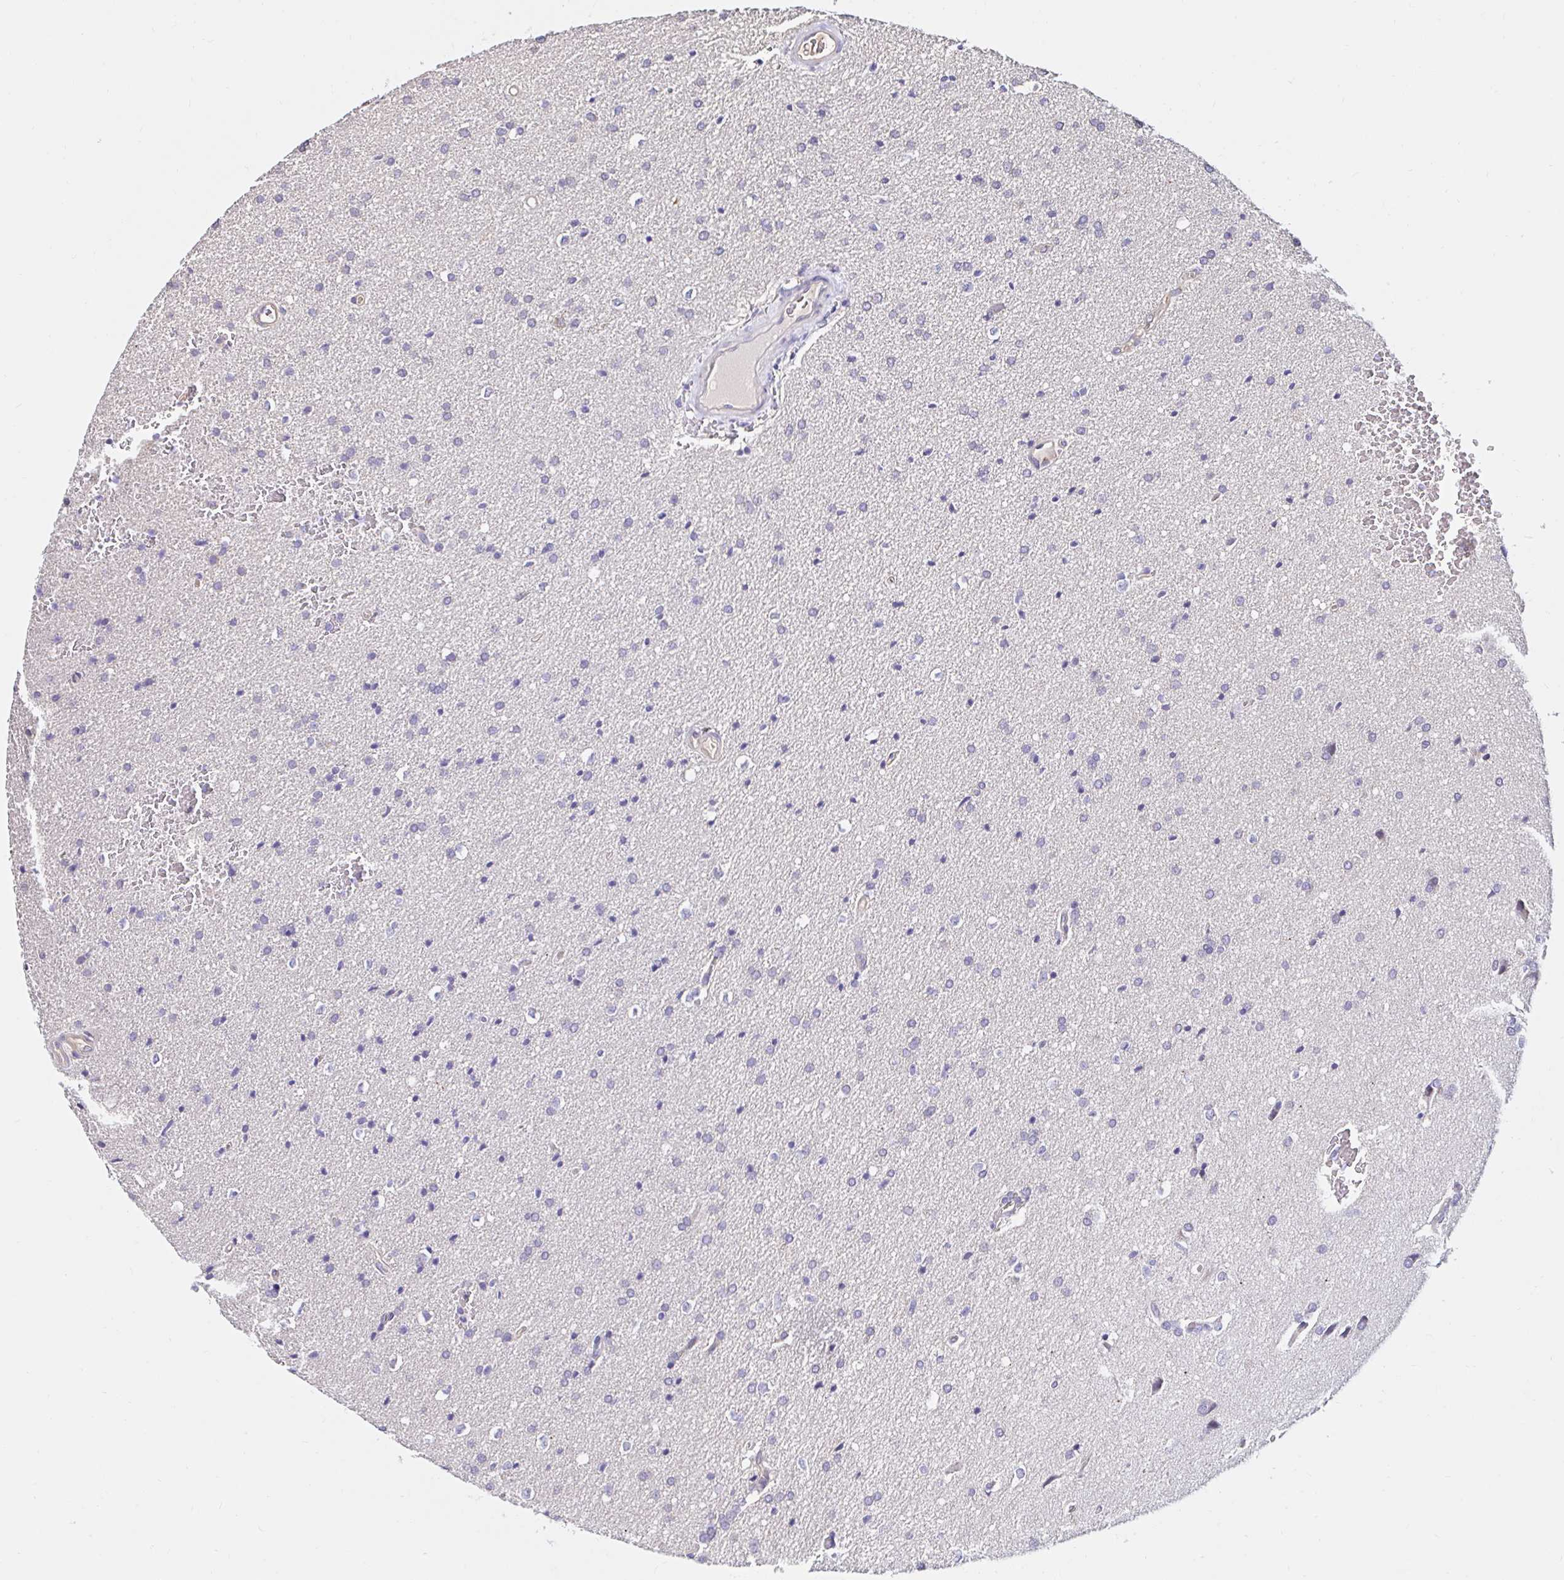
{"staining": {"intensity": "negative", "quantity": "none", "location": "none"}, "tissue": "glioma", "cell_type": "Tumor cells", "image_type": "cancer", "snomed": [{"axis": "morphology", "description": "Glioma, malignant, Low grade"}, {"axis": "topography", "description": "Brain"}], "caption": "DAB immunohistochemical staining of human malignant glioma (low-grade) shows no significant staining in tumor cells. (Brightfield microscopy of DAB (3,3'-diaminobenzidine) immunohistochemistry (IHC) at high magnification).", "gene": "RSRP1", "patient": {"sex": "female", "age": 34}}